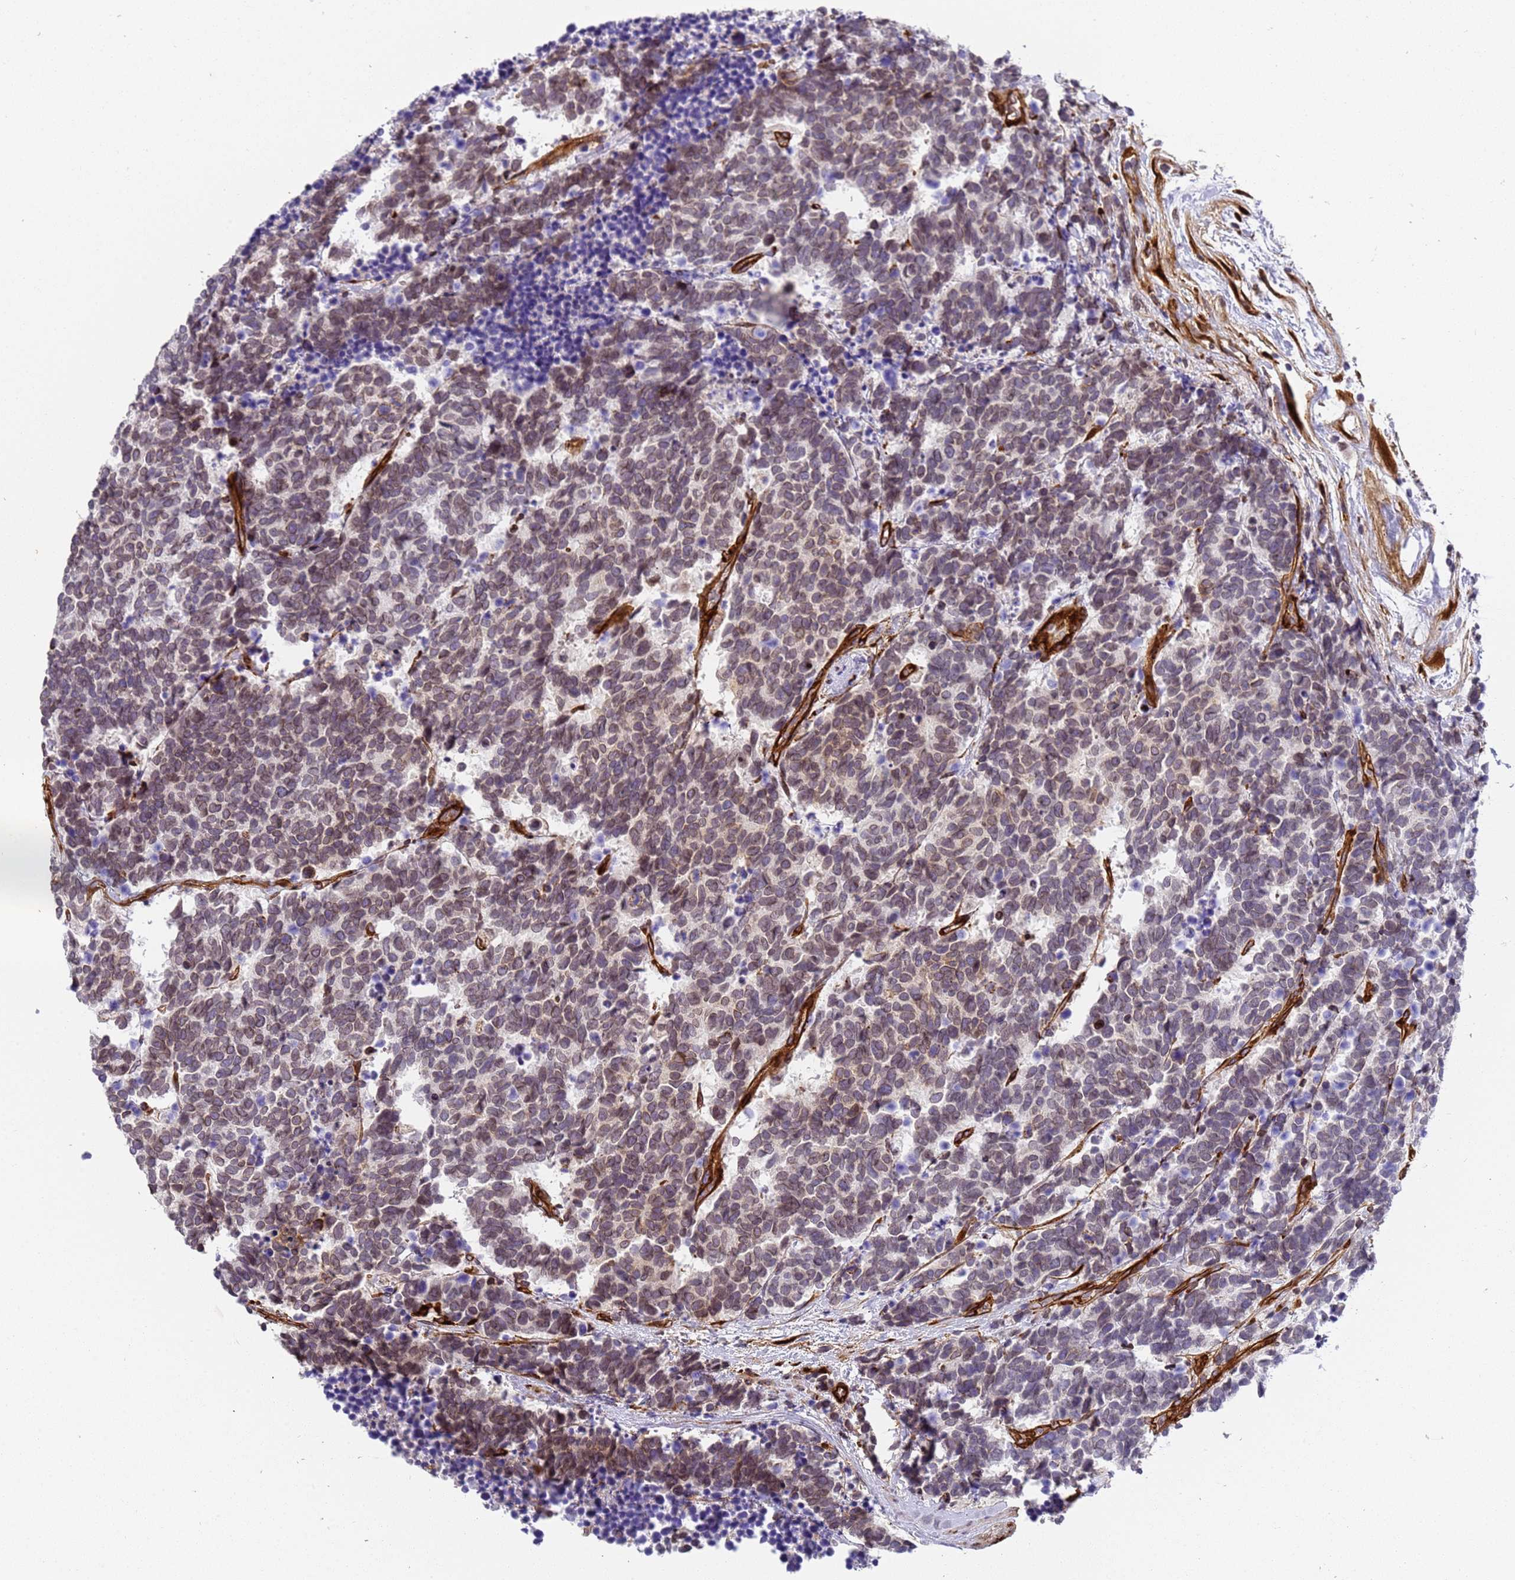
{"staining": {"intensity": "weak", "quantity": "<25%", "location": "cytoplasmic/membranous,nuclear"}, "tissue": "carcinoid", "cell_type": "Tumor cells", "image_type": "cancer", "snomed": [{"axis": "morphology", "description": "Carcinoma, NOS"}, {"axis": "morphology", "description": "Carcinoid, malignant, NOS"}, {"axis": "topography", "description": "Prostate"}], "caption": "The IHC micrograph has no significant positivity in tumor cells of carcinoma tissue. The staining is performed using DAB (3,3'-diaminobenzidine) brown chromogen with nuclei counter-stained in using hematoxylin.", "gene": "IGFBP7", "patient": {"sex": "male", "age": 57}}